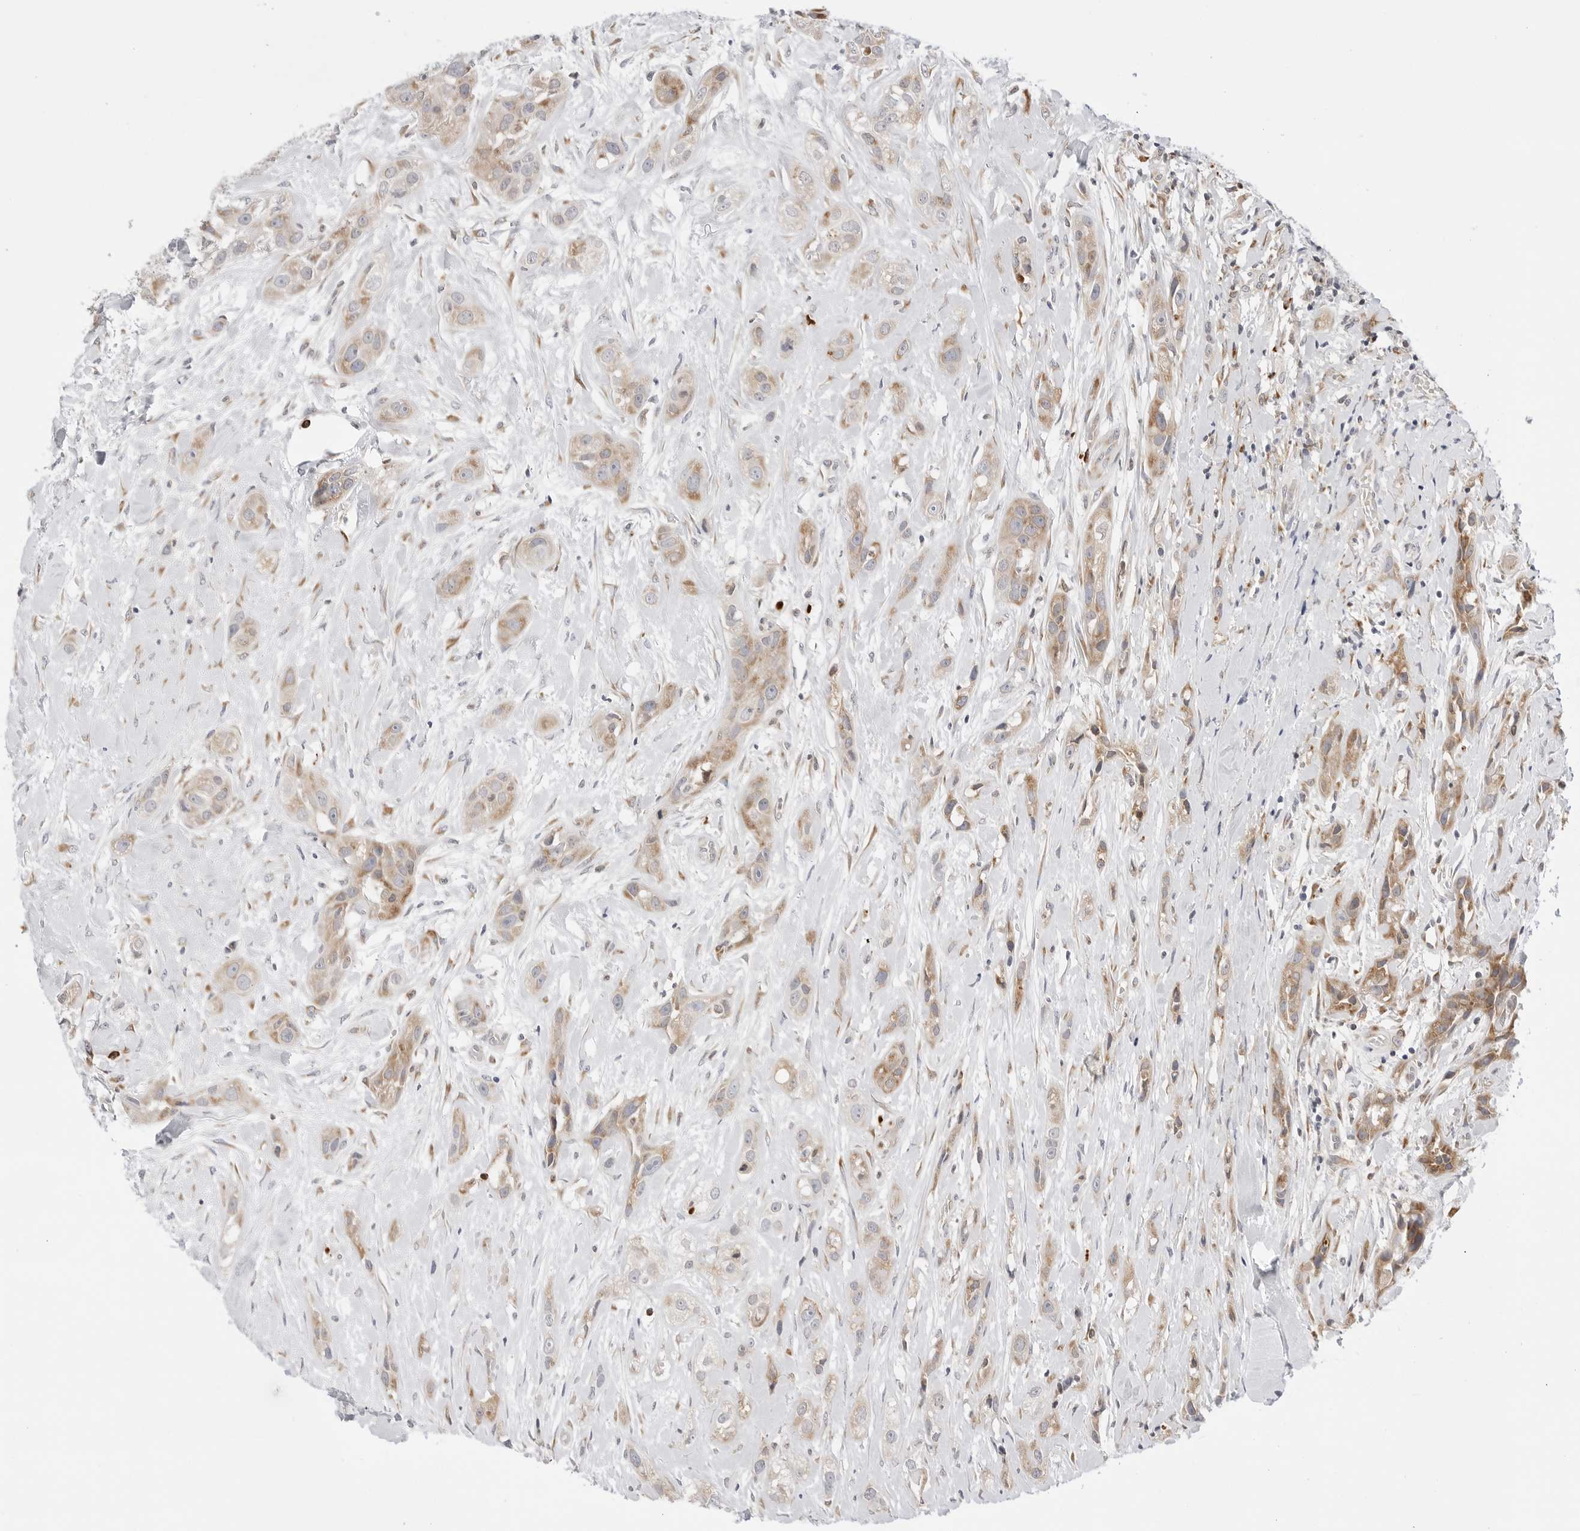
{"staining": {"intensity": "moderate", "quantity": "25%-75%", "location": "cytoplasmic/membranous"}, "tissue": "head and neck cancer", "cell_type": "Tumor cells", "image_type": "cancer", "snomed": [{"axis": "morphology", "description": "Normal tissue, NOS"}, {"axis": "morphology", "description": "Squamous cell carcinoma, NOS"}, {"axis": "topography", "description": "Skeletal muscle"}, {"axis": "topography", "description": "Head-Neck"}], "caption": "Human head and neck cancer stained with a brown dye reveals moderate cytoplasmic/membranous positive expression in approximately 25%-75% of tumor cells.", "gene": "RPN1", "patient": {"sex": "male", "age": 51}}